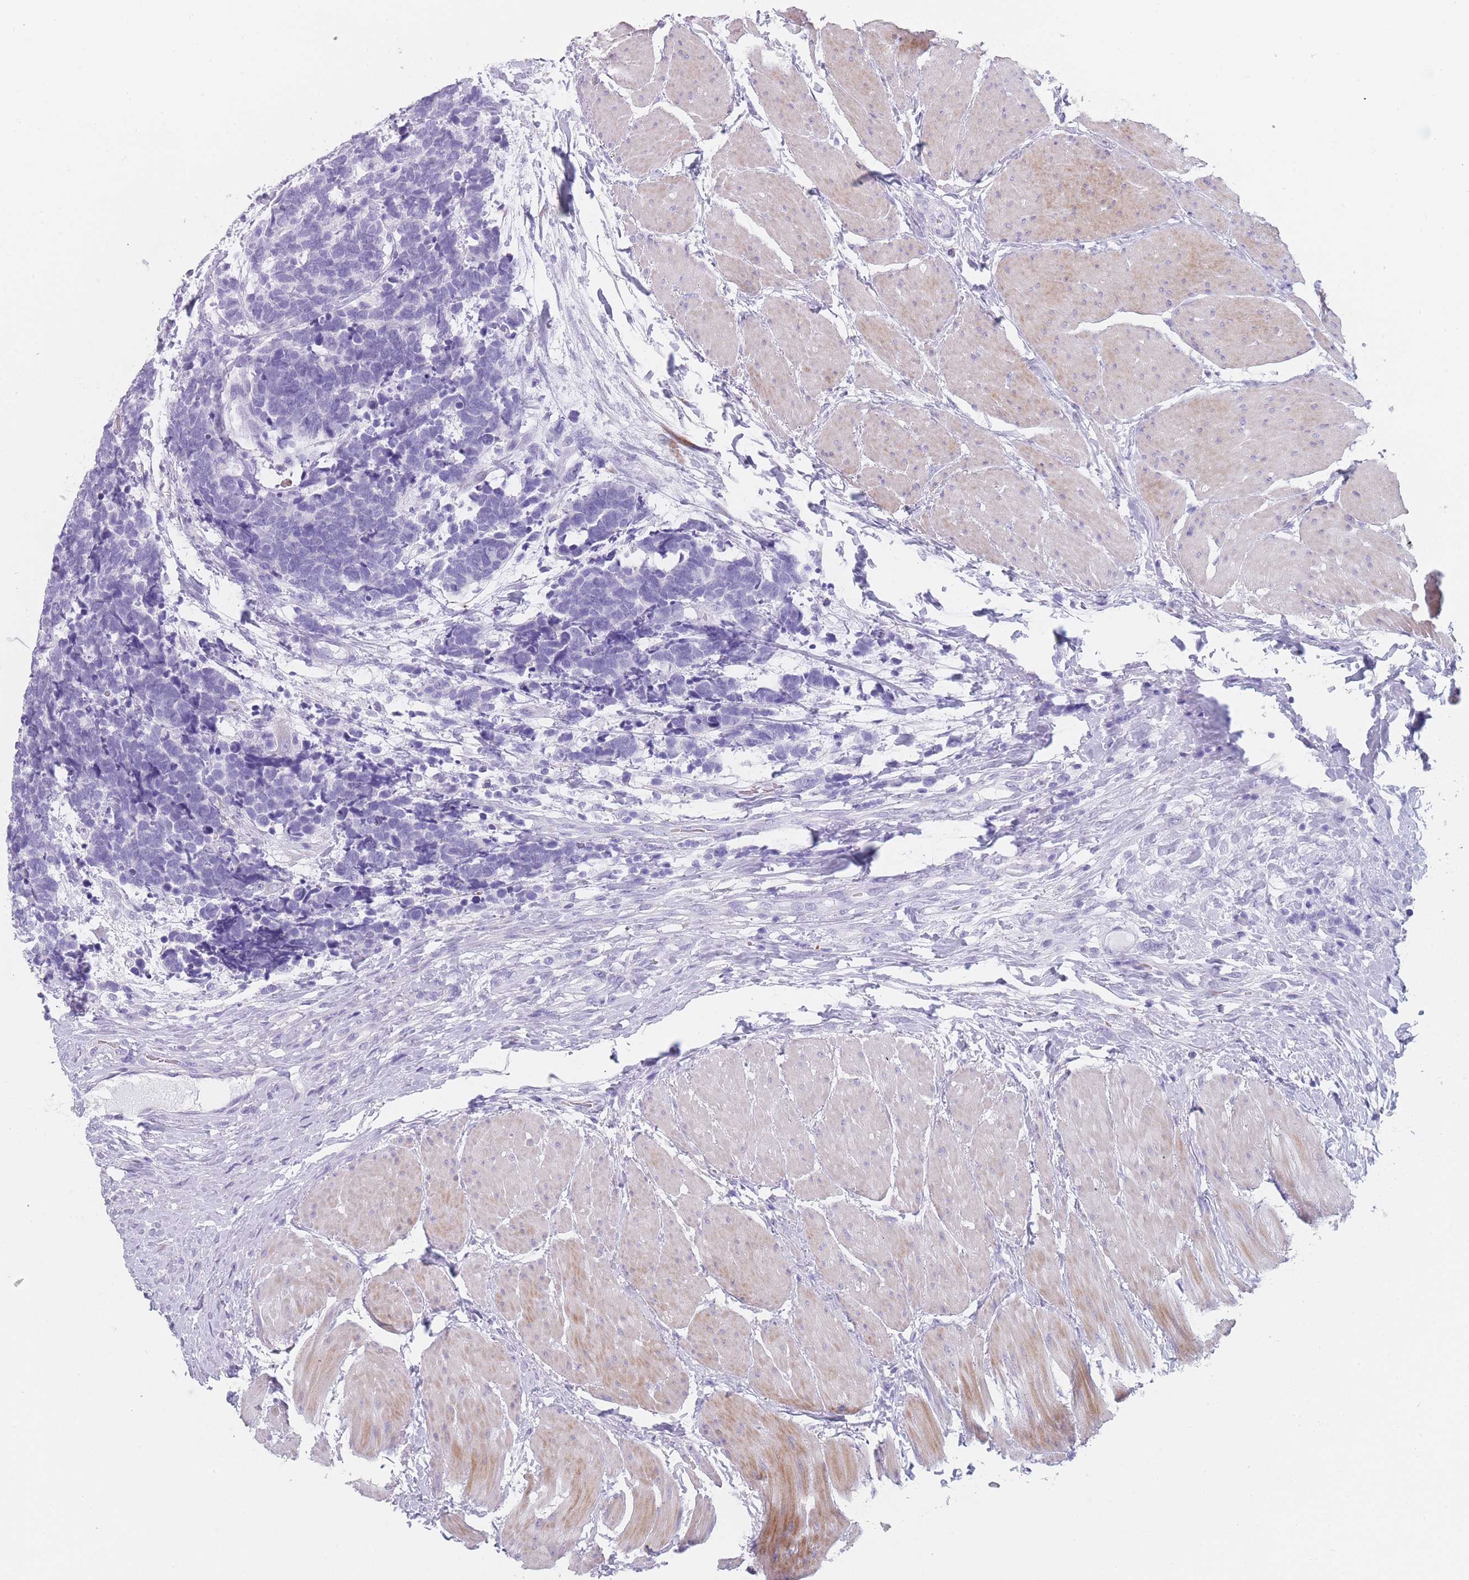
{"staining": {"intensity": "negative", "quantity": "none", "location": "none"}, "tissue": "carcinoid", "cell_type": "Tumor cells", "image_type": "cancer", "snomed": [{"axis": "morphology", "description": "Carcinoma, NOS"}, {"axis": "morphology", "description": "Carcinoid, malignant, NOS"}, {"axis": "topography", "description": "Urinary bladder"}], "caption": "Immunohistochemistry histopathology image of human carcinoid stained for a protein (brown), which demonstrates no expression in tumor cells.", "gene": "OR5D16", "patient": {"sex": "male", "age": 57}}